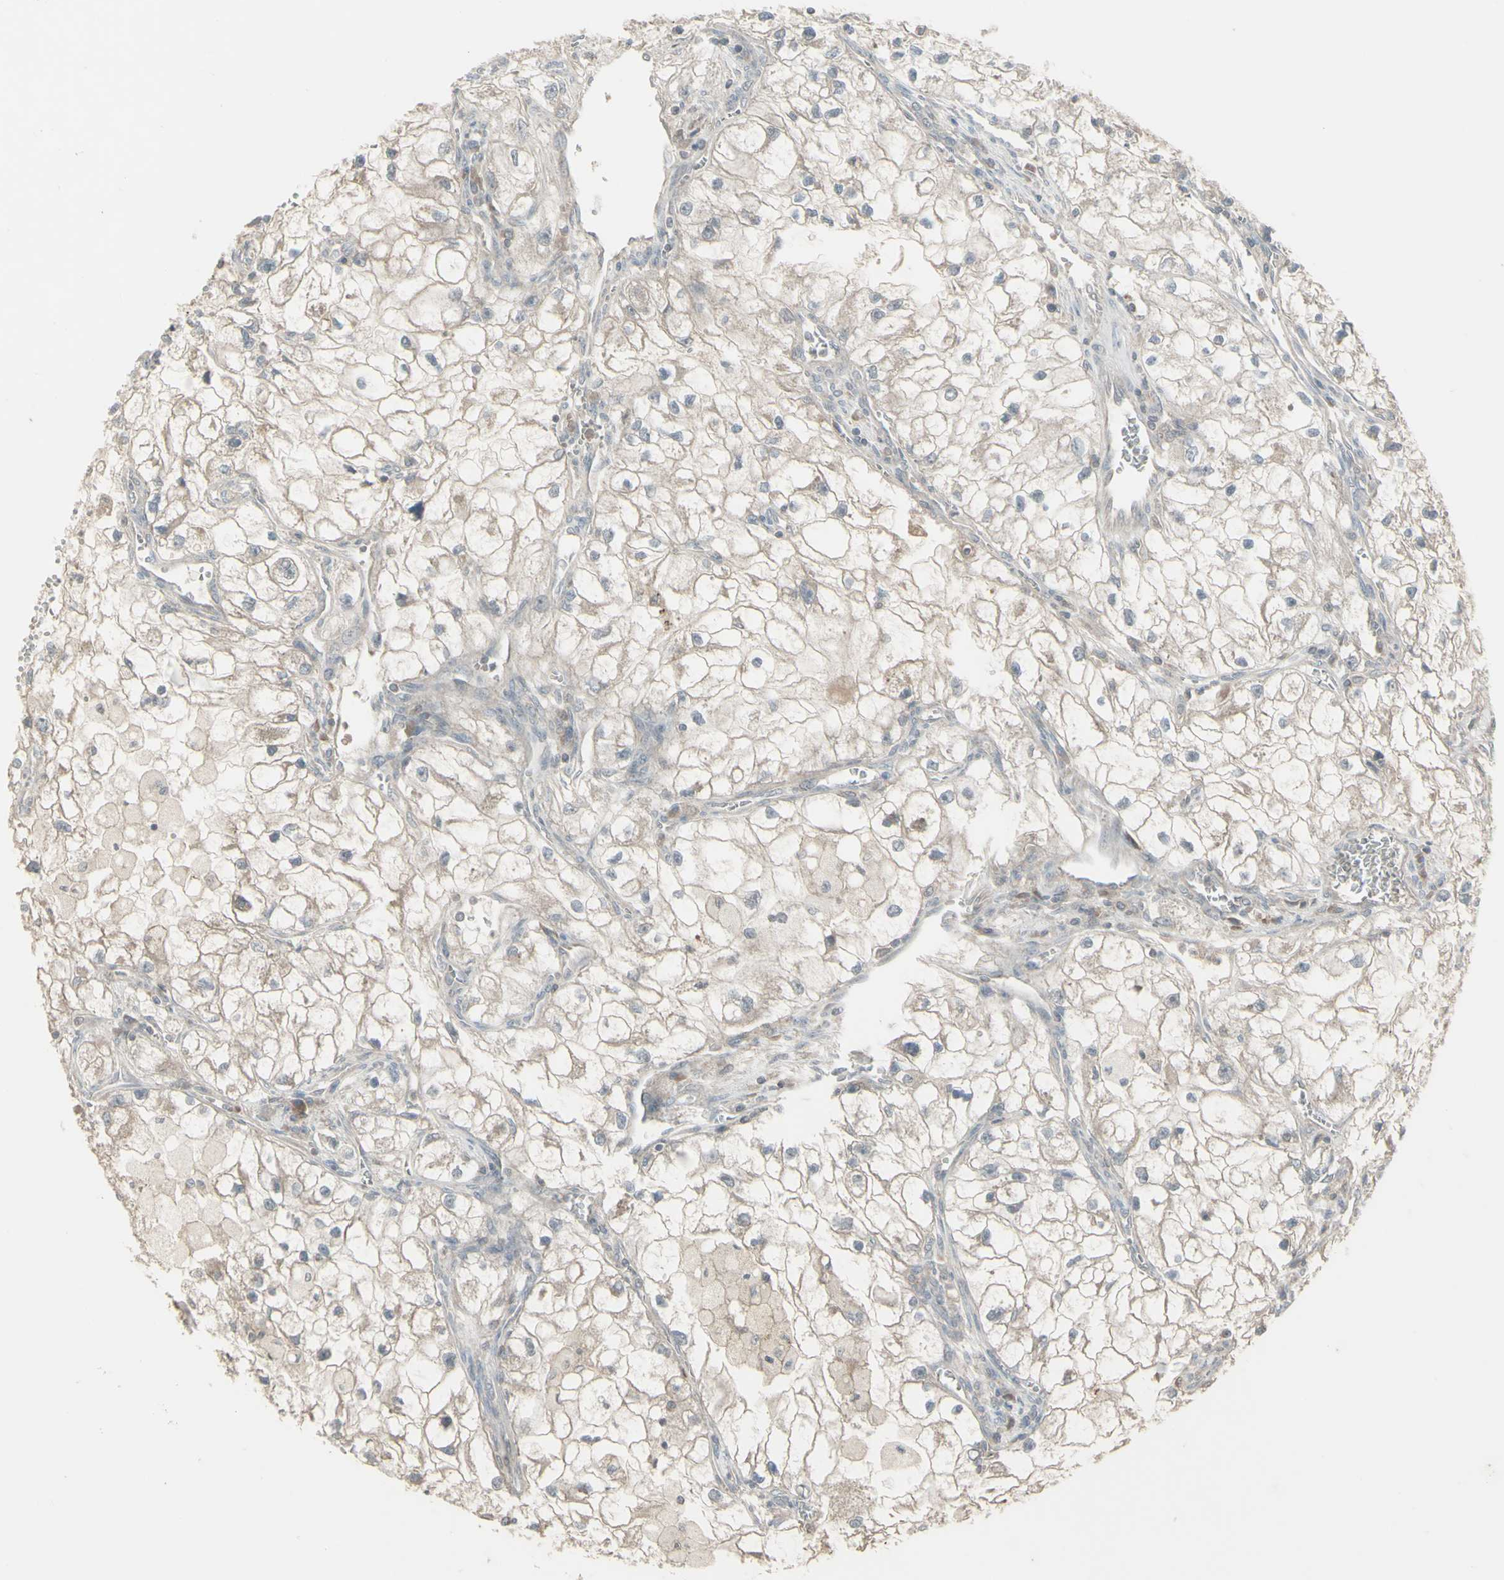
{"staining": {"intensity": "negative", "quantity": "none", "location": "none"}, "tissue": "renal cancer", "cell_type": "Tumor cells", "image_type": "cancer", "snomed": [{"axis": "morphology", "description": "Adenocarcinoma, NOS"}, {"axis": "topography", "description": "Kidney"}], "caption": "An immunohistochemistry (IHC) photomicrograph of renal cancer (adenocarcinoma) is shown. There is no staining in tumor cells of renal cancer (adenocarcinoma). (DAB immunohistochemistry, high magnification).", "gene": "CSK", "patient": {"sex": "female", "age": 70}}